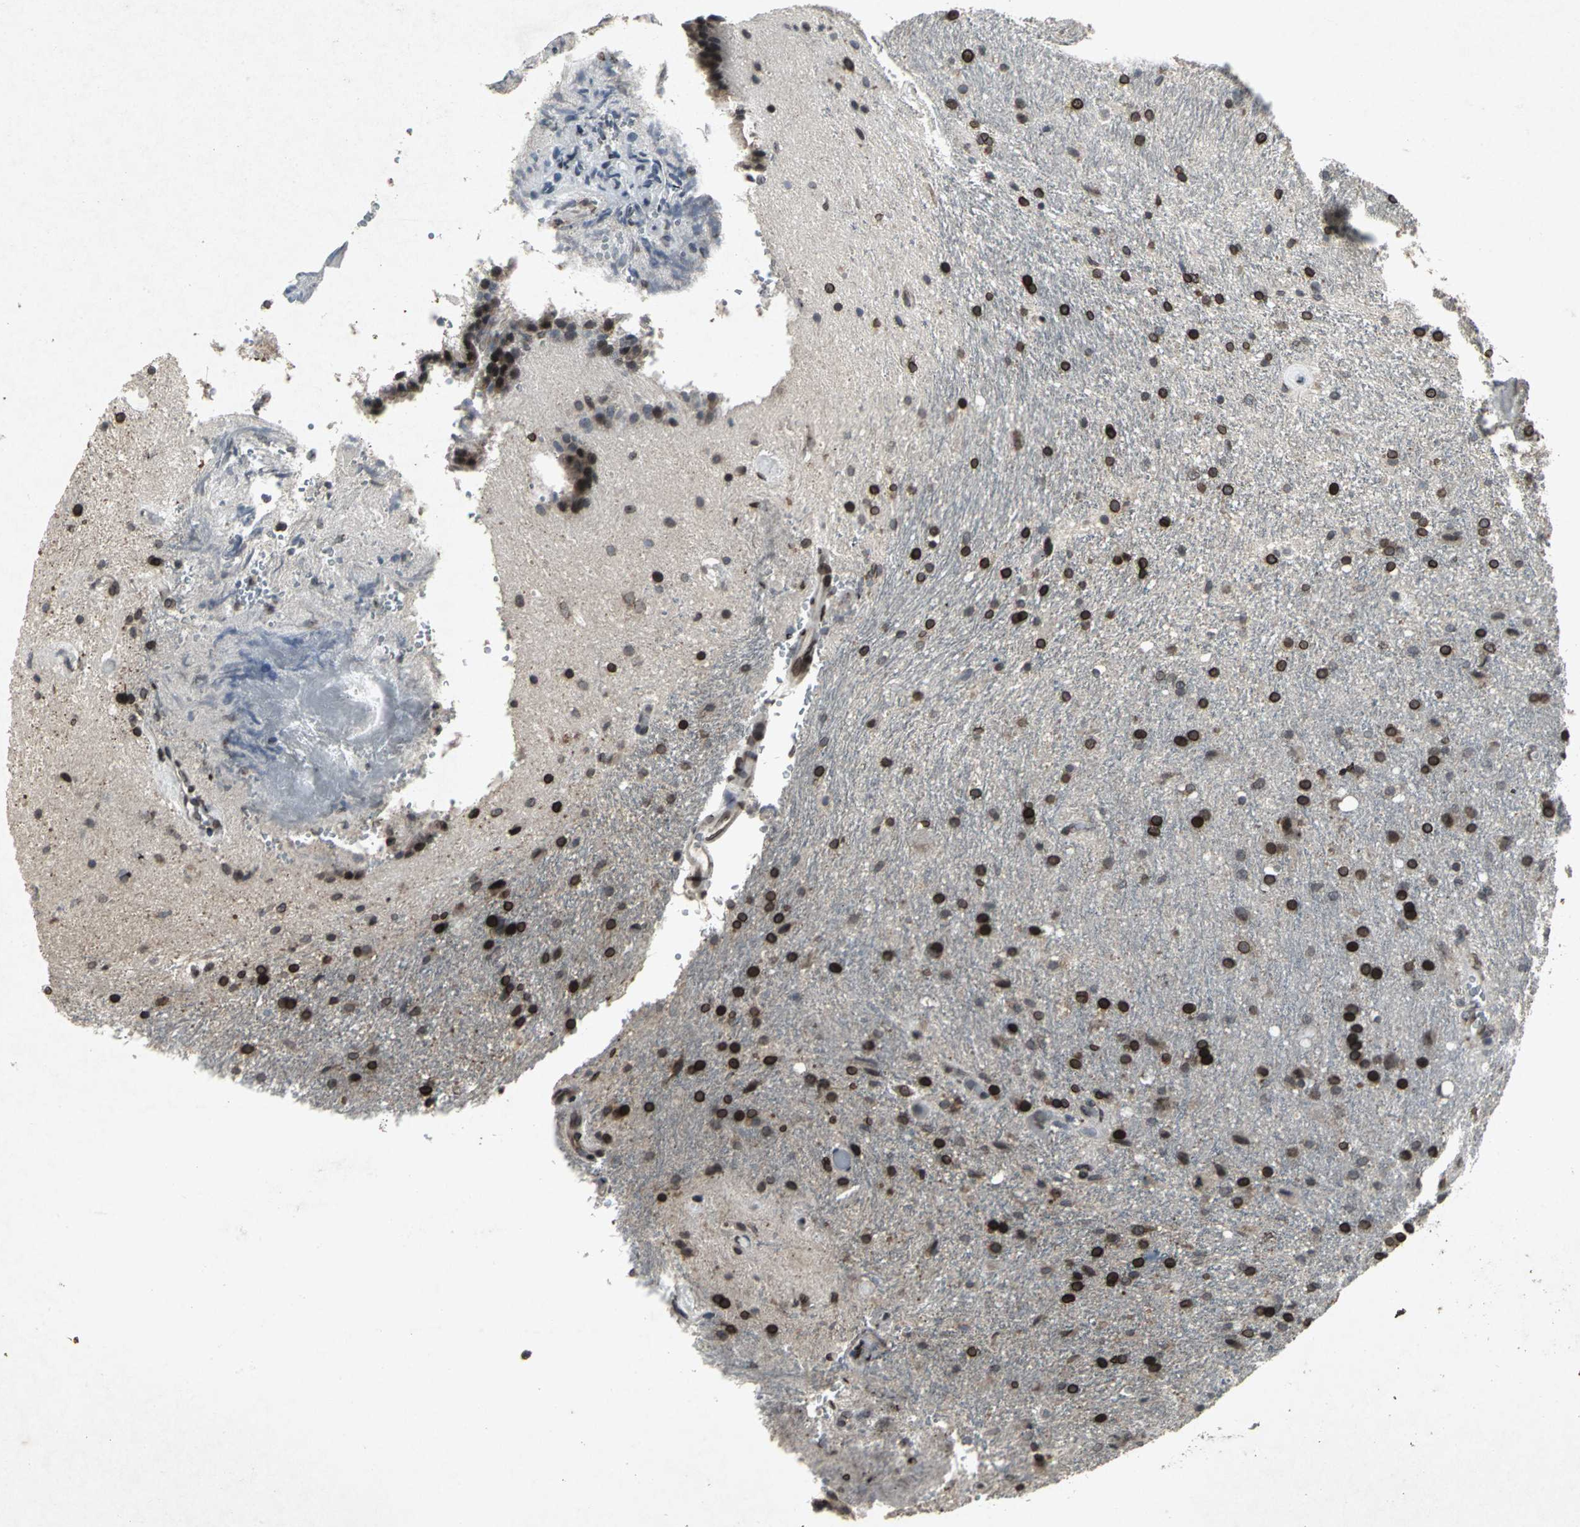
{"staining": {"intensity": "strong", "quantity": ">75%", "location": "cytoplasmic/membranous,nuclear"}, "tissue": "glioma", "cell_type": "Tumor cells", "image_type": "cancer", "snomed": [{"axis": "morphology", "description": "Normal tissue, NOS"}, {"axis": "morphology", "description": "Glioma, malignant, High grade"}, {"axis": "topography", "description": "Cerebral cortex"}], "caption": "DAB (3,3'-diaminobenzidine) immunohistochemical staining of human glioma exhibits strong cytoplasmic/membranous and nuclear protein expression in about >75% of tumor cells.", "gene": "SH2B3", "patient": {"sex": "male", "age": 56}}